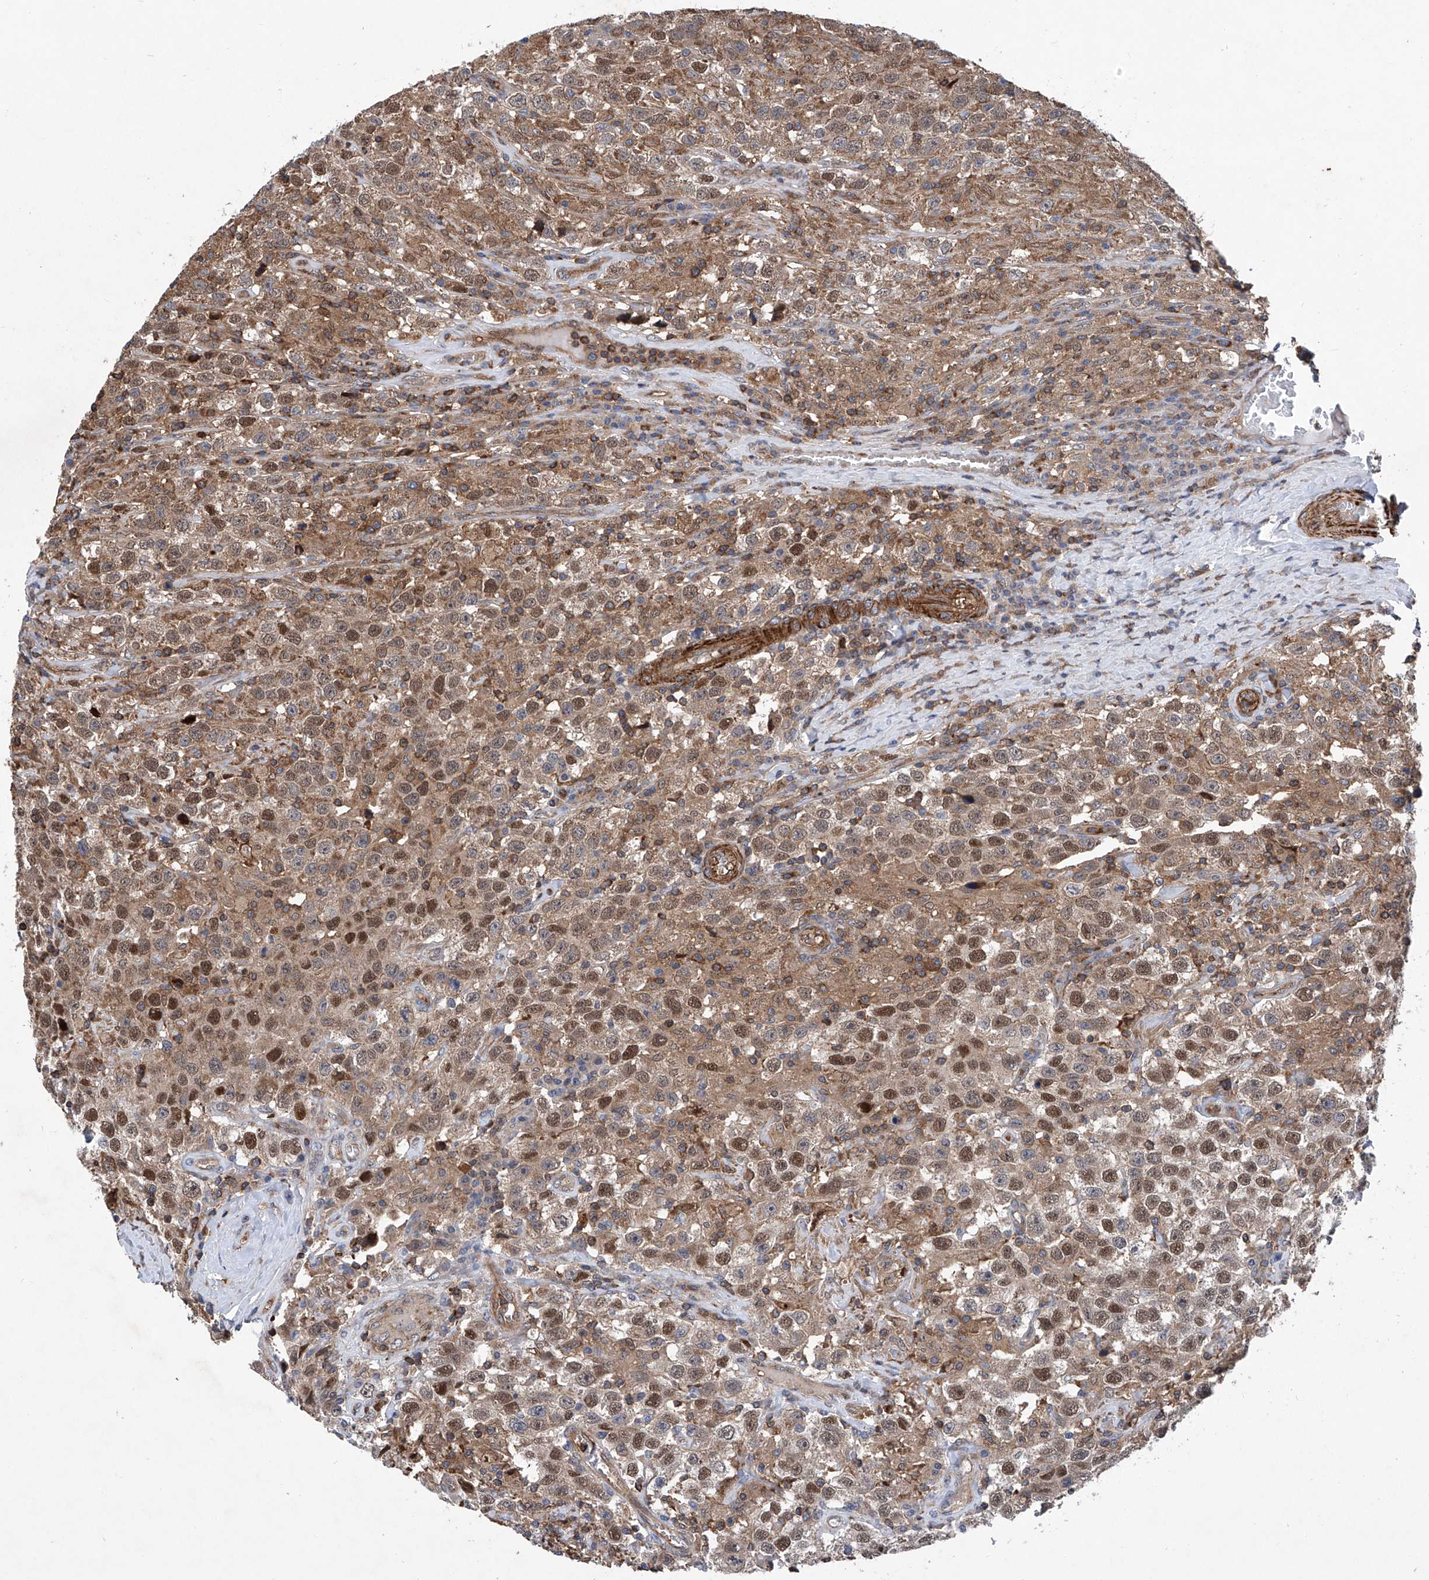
{"staining": {"intensity": "moderate", "quantity": ">75%", "location": "cytoplasmic/membranous,nuclear"}, "tissue": "testis cancer", "cell_type": "Tumor cells", "image_type": "cancer", "snomed": [{"axis": "morphology", "description": "Seminoma, NOS"}, {"axis": "topography", "description": "Testis"}], "caption": "IHC photomicrograph of neoplastic tissue: human testis cancer stained using IHC exhibits medium levels of moderate protein expression localized specifically in the cytoplasmic/membranous and nuclear of tumor cells, appearing as a cytoplasmic/membranous and nuclear brown color.", "gene": "NT5C3A", "patient": {"sex": "male", "age": 41}}